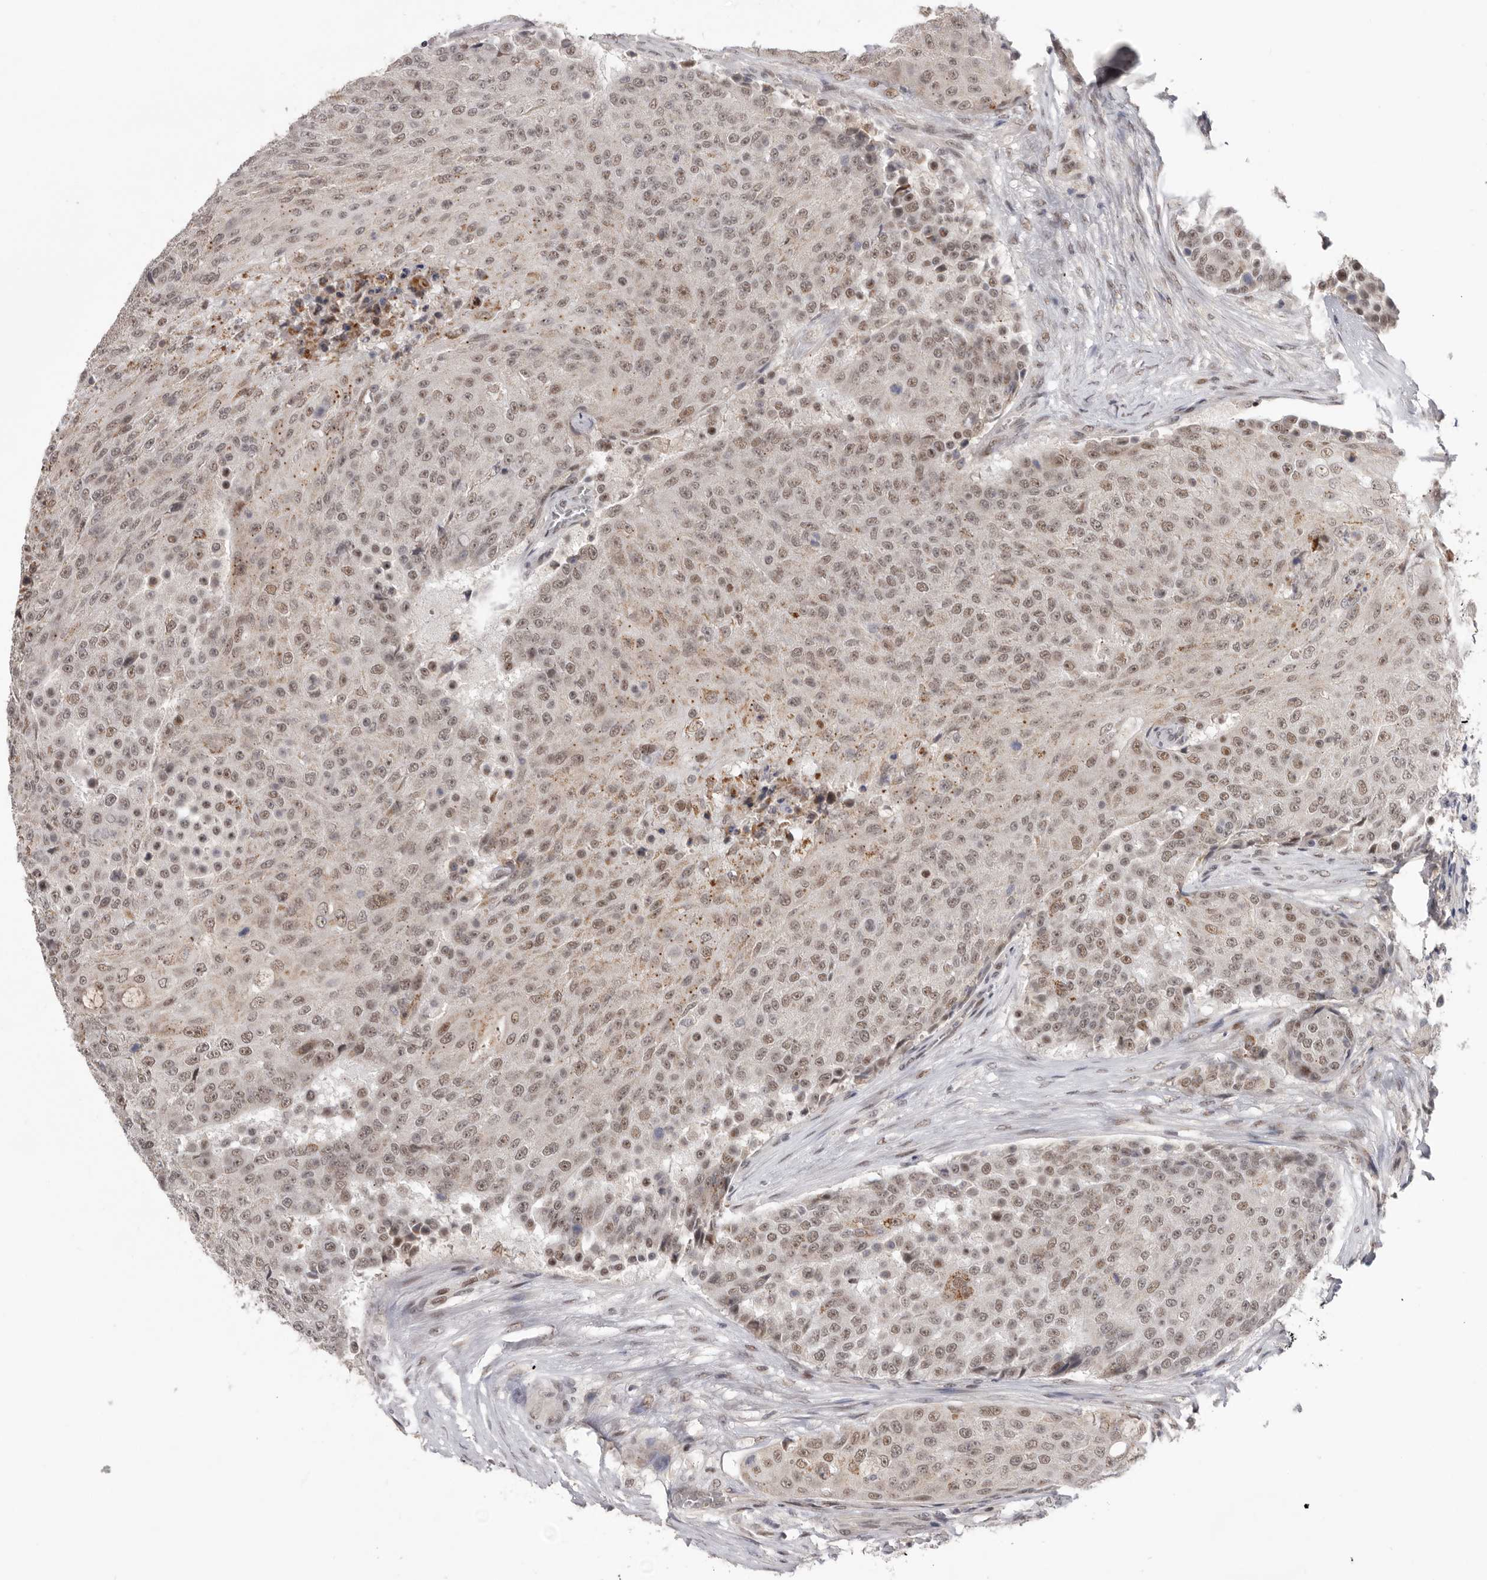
{"staining": {"intensity": "moderate", "quantity": ">75%", "location": "nuclear"}, "tissue": "urothelial cancer", "cell_type": "Tumor cells", "image_type": "cancer", "snomed": [{"axis": "morphology", "description": "Urothelial carcinoma, High grade"}, {"axis": "topography", "description": "Urinary bladder"}], "caption": "There is medium levels of moderate nuclear expression in tumor cells of urothelial cancer, as demonstrated by immunohistochemical staining (brown color).", "gene": "BRCA2", "patient": {"sex": "female", "age": 63}}